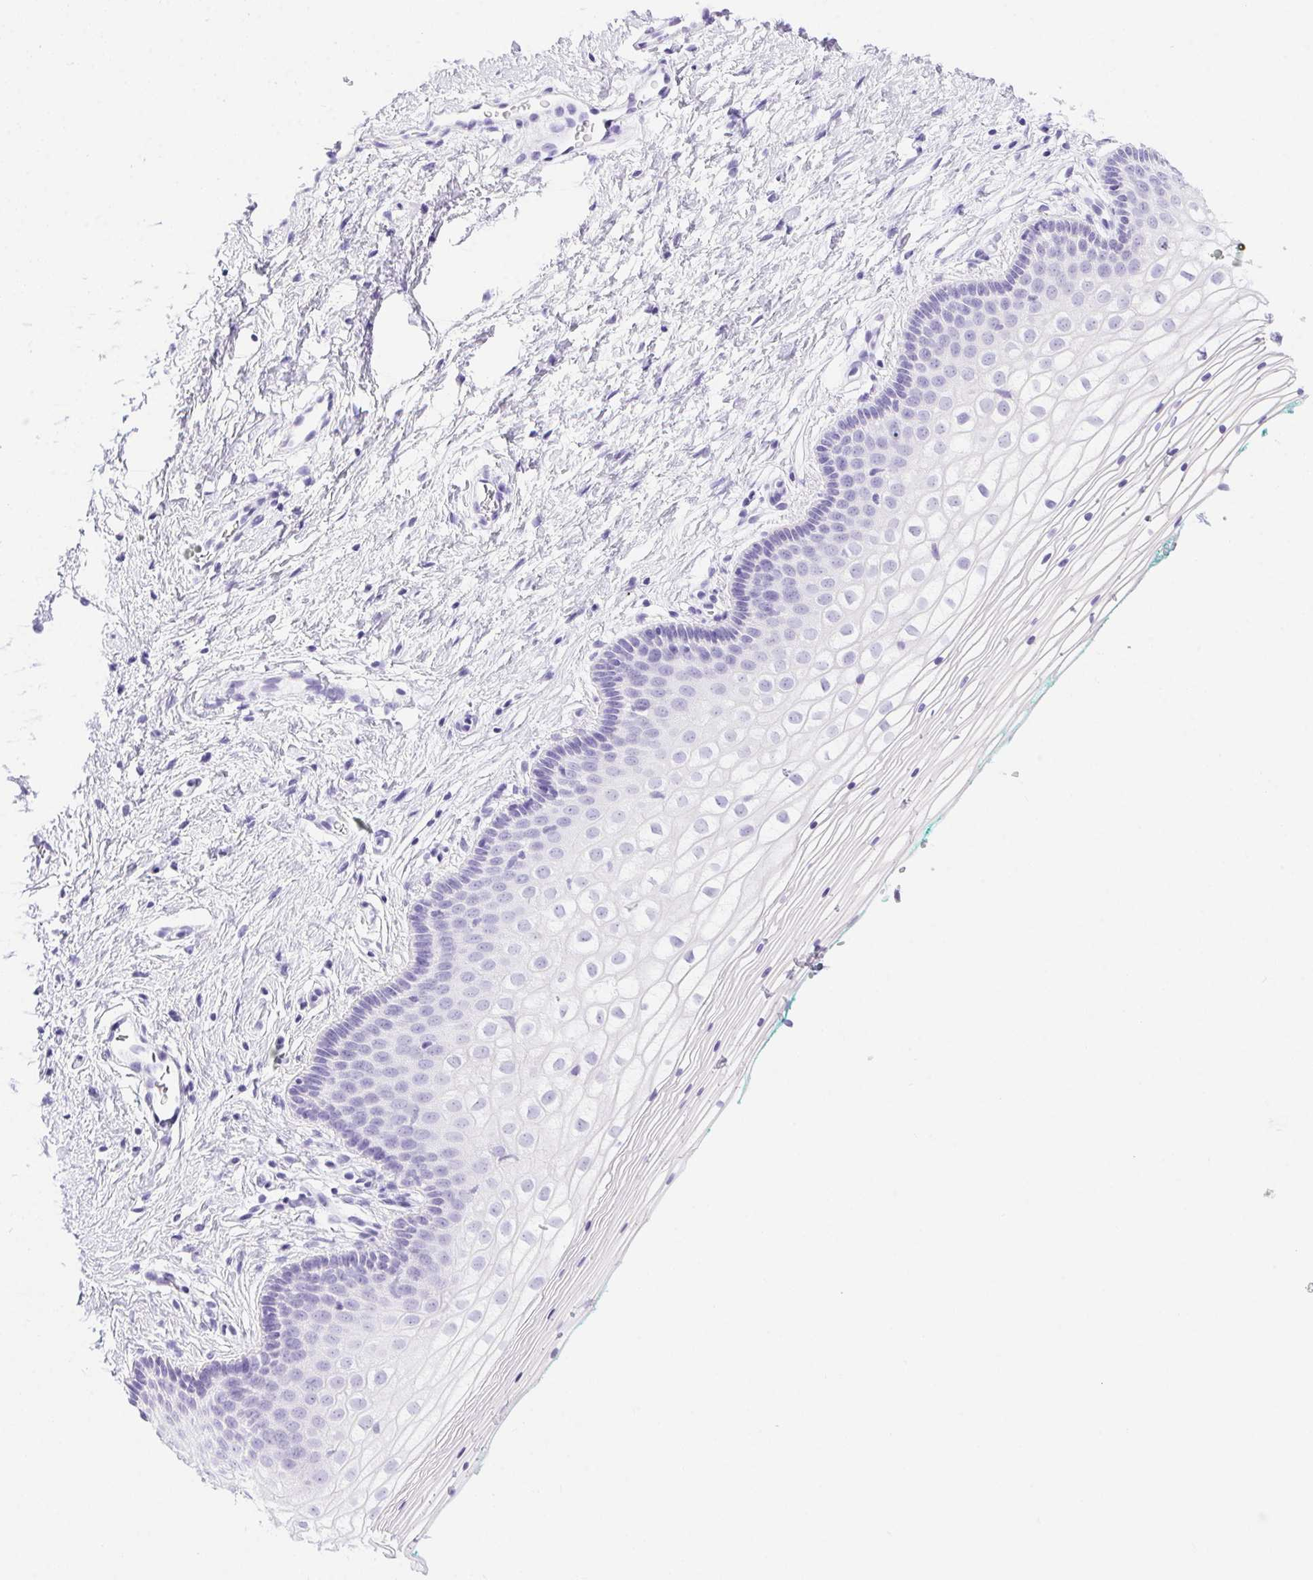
{"staining": {"intensity": "negative", "quantity": "none", "location": "none"}, "tissue": "vagina", "cell_type": "Squamous epithelial cells", "image_type": "normal", "snomed": [{"axis": "morphology", "description": "Normal tissue, NOS"}, {"axis": "topography", "description": "Vagina"}], "caption": "IHC micrograph of benign vagina stained for a protein (brown), which reveals no expression in squamous epithelial cells.", "gene": "ERP27", "patient": {"sex": "female", "age": 36}}